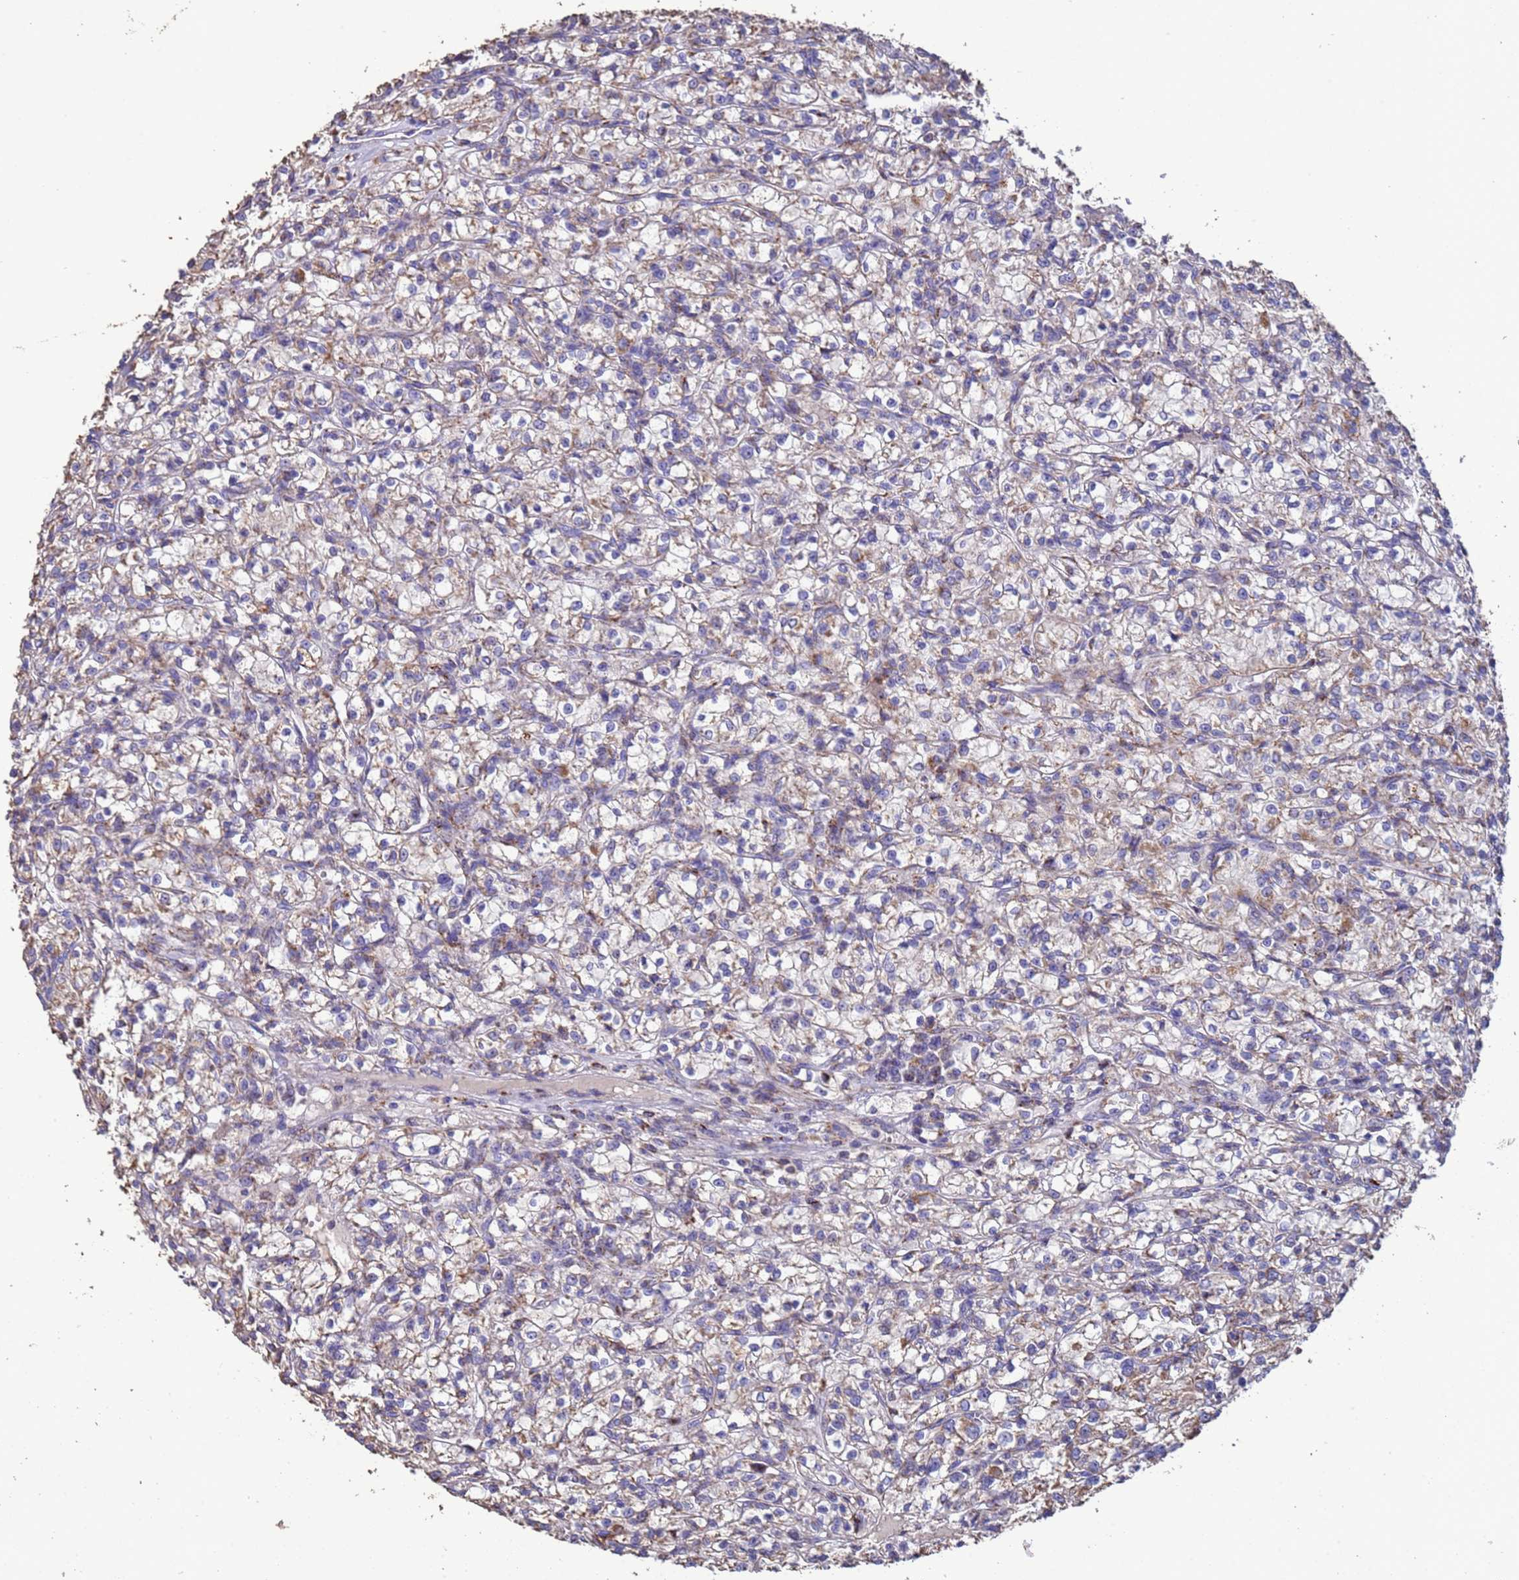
{"staining": {"intensity": "weak", "quantity": "<25%", "location": "cytoplasmic/membranous"}, "tissue": "renal cancer", "cell_type": "Tumor cells", "image_type": "cancer", "snomed": [{"axis": "morphology", "description": "Adenocarcinoma, NOS"}, {"axis": "topography", "description": "Kidney"}], "caption": "This is a photomicrograph of IHC staining of adenocarcinoma (renal), which shows no staining in tumor cells.", "gene": "ZNFX1", "patient": {"sex": "female", "age": 59}}